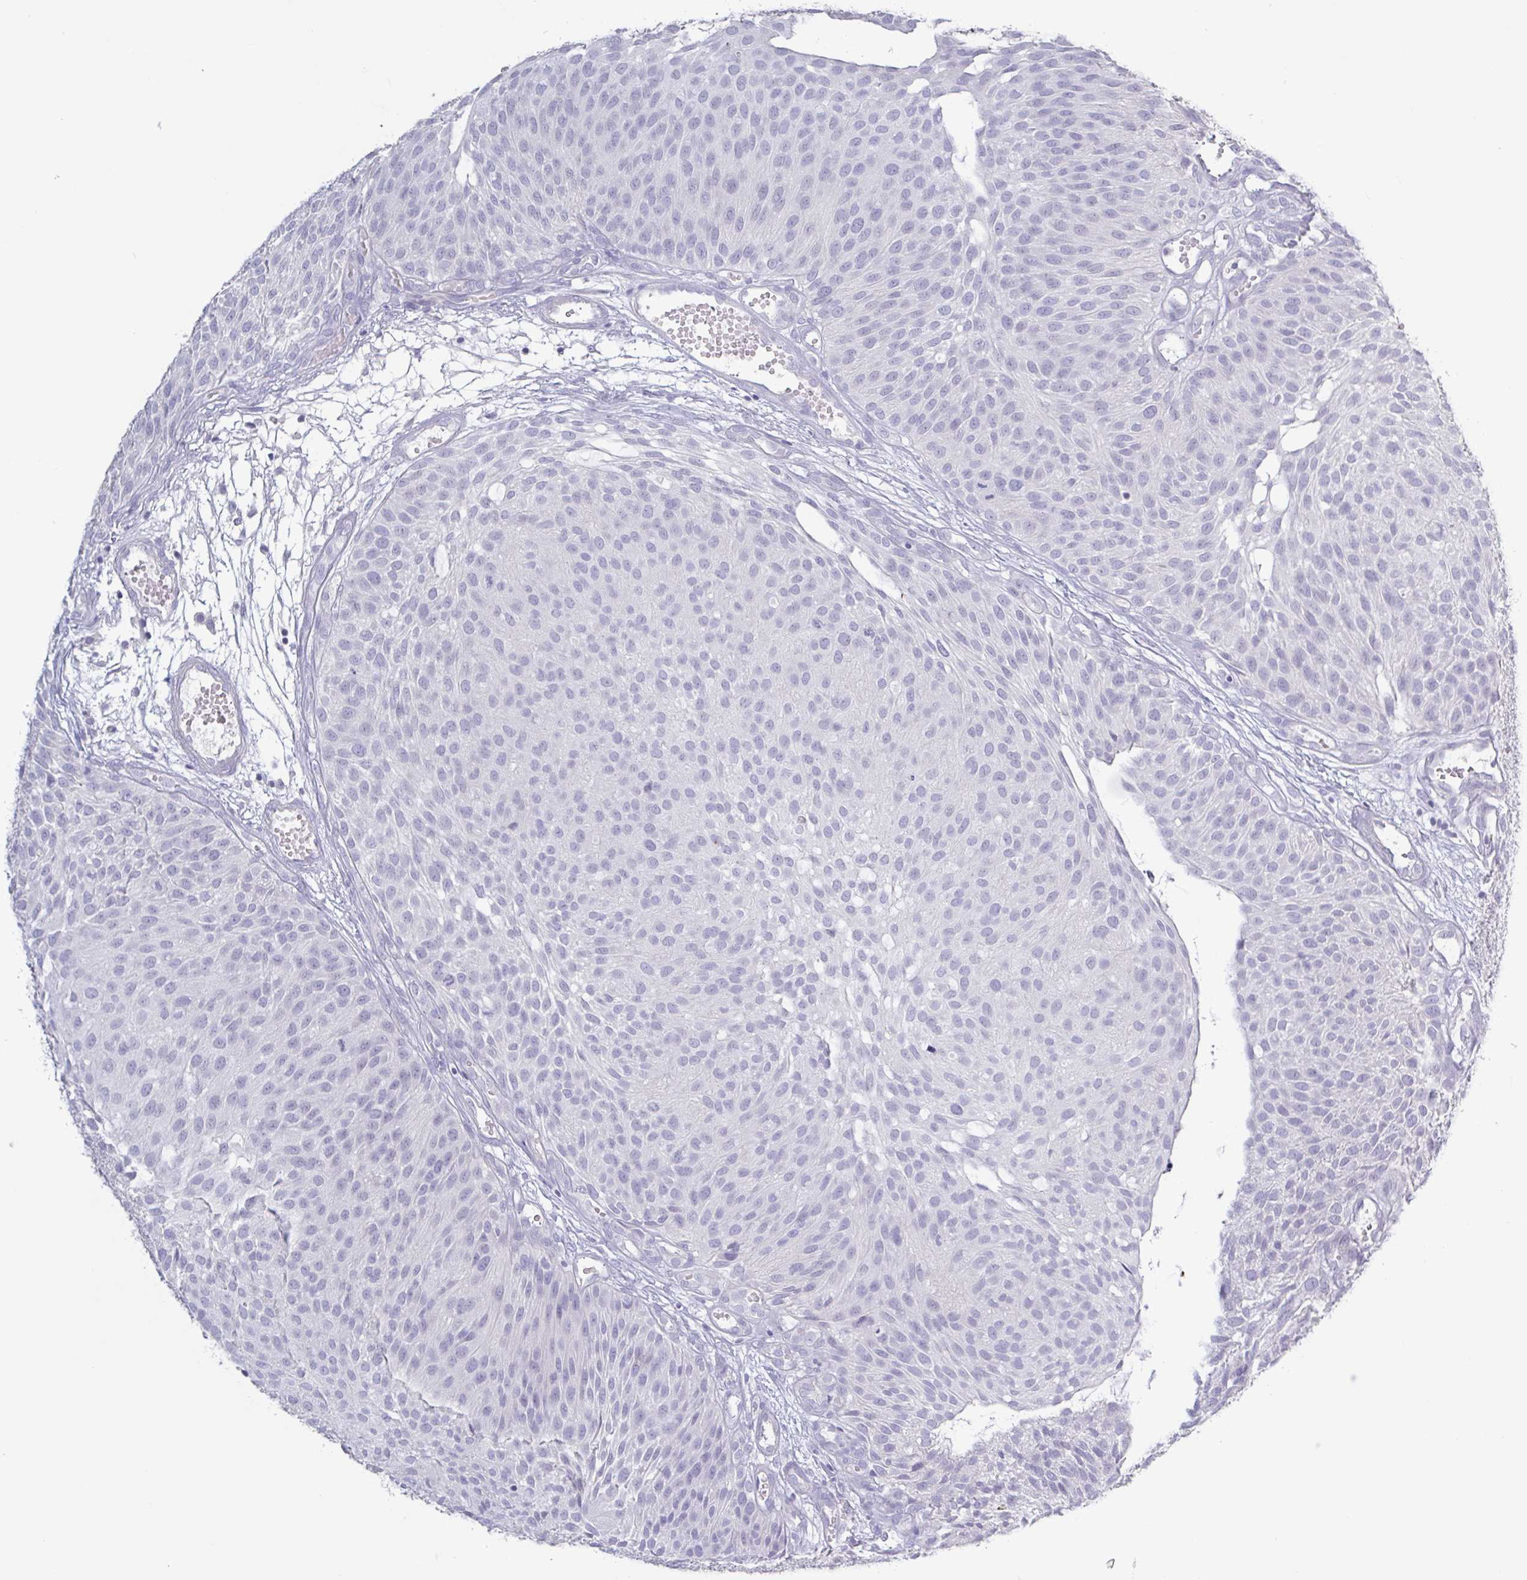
{"staining": {"intensity": "negative", "quantity": "none", "location": "none"}, "tissue": "urothelial cancer", "cell_type": "Tumor cells", "image_type": "cancer", "snomed": [{"axis": "morphology", "description": "Urothelial carcinoma, NOS"}, {"axis": "topography", "description": "Urinary bladder"}], "caption": "Immunohistochemistry (IHC) of human urothelial cancer exhibits no positivity in tumor cells.", "gene": "SHISA7", "patient": {"sex": "male", "age": 84}}